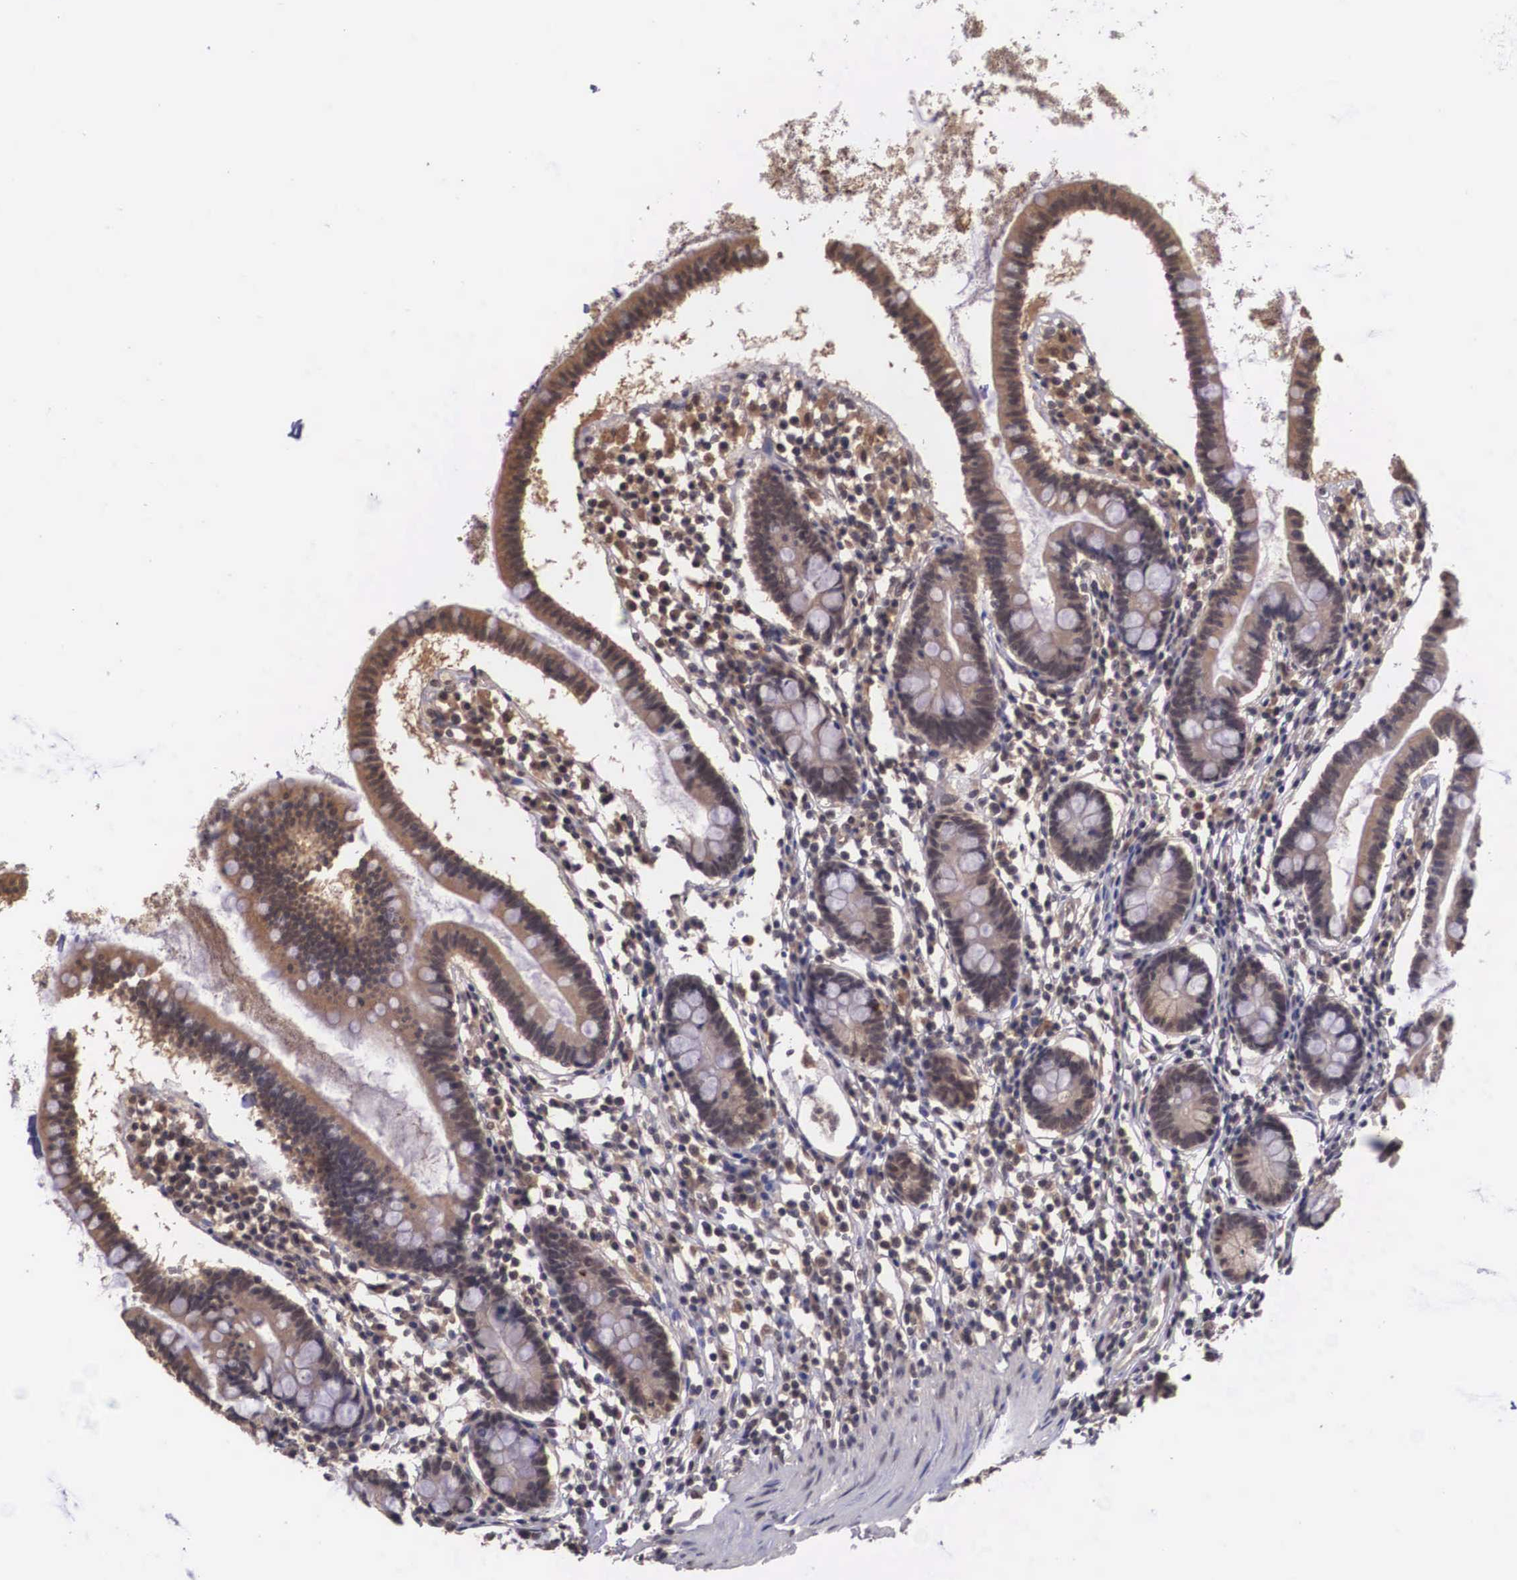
{"staining": {"intensity": "weak", "quantity": ">75%", "location": "cytoplasmic/membranous"}, "tissue": "small intestine", "cell_type": "Glandular cells", "image_type": "normal", "snomed": [{"axis": "morphology", "description": "Normal tissue, NOS"}, {"axis": "topography", "description": "Small intestine"}], "caption": "Brown immunohistochemical staining in benign human small intestine demonstrates weak cytoplasmic/membranous staining in about >75% of glandular cells.", "gene": "VASH1", "patient": {"sex": "female", "age": 37}}